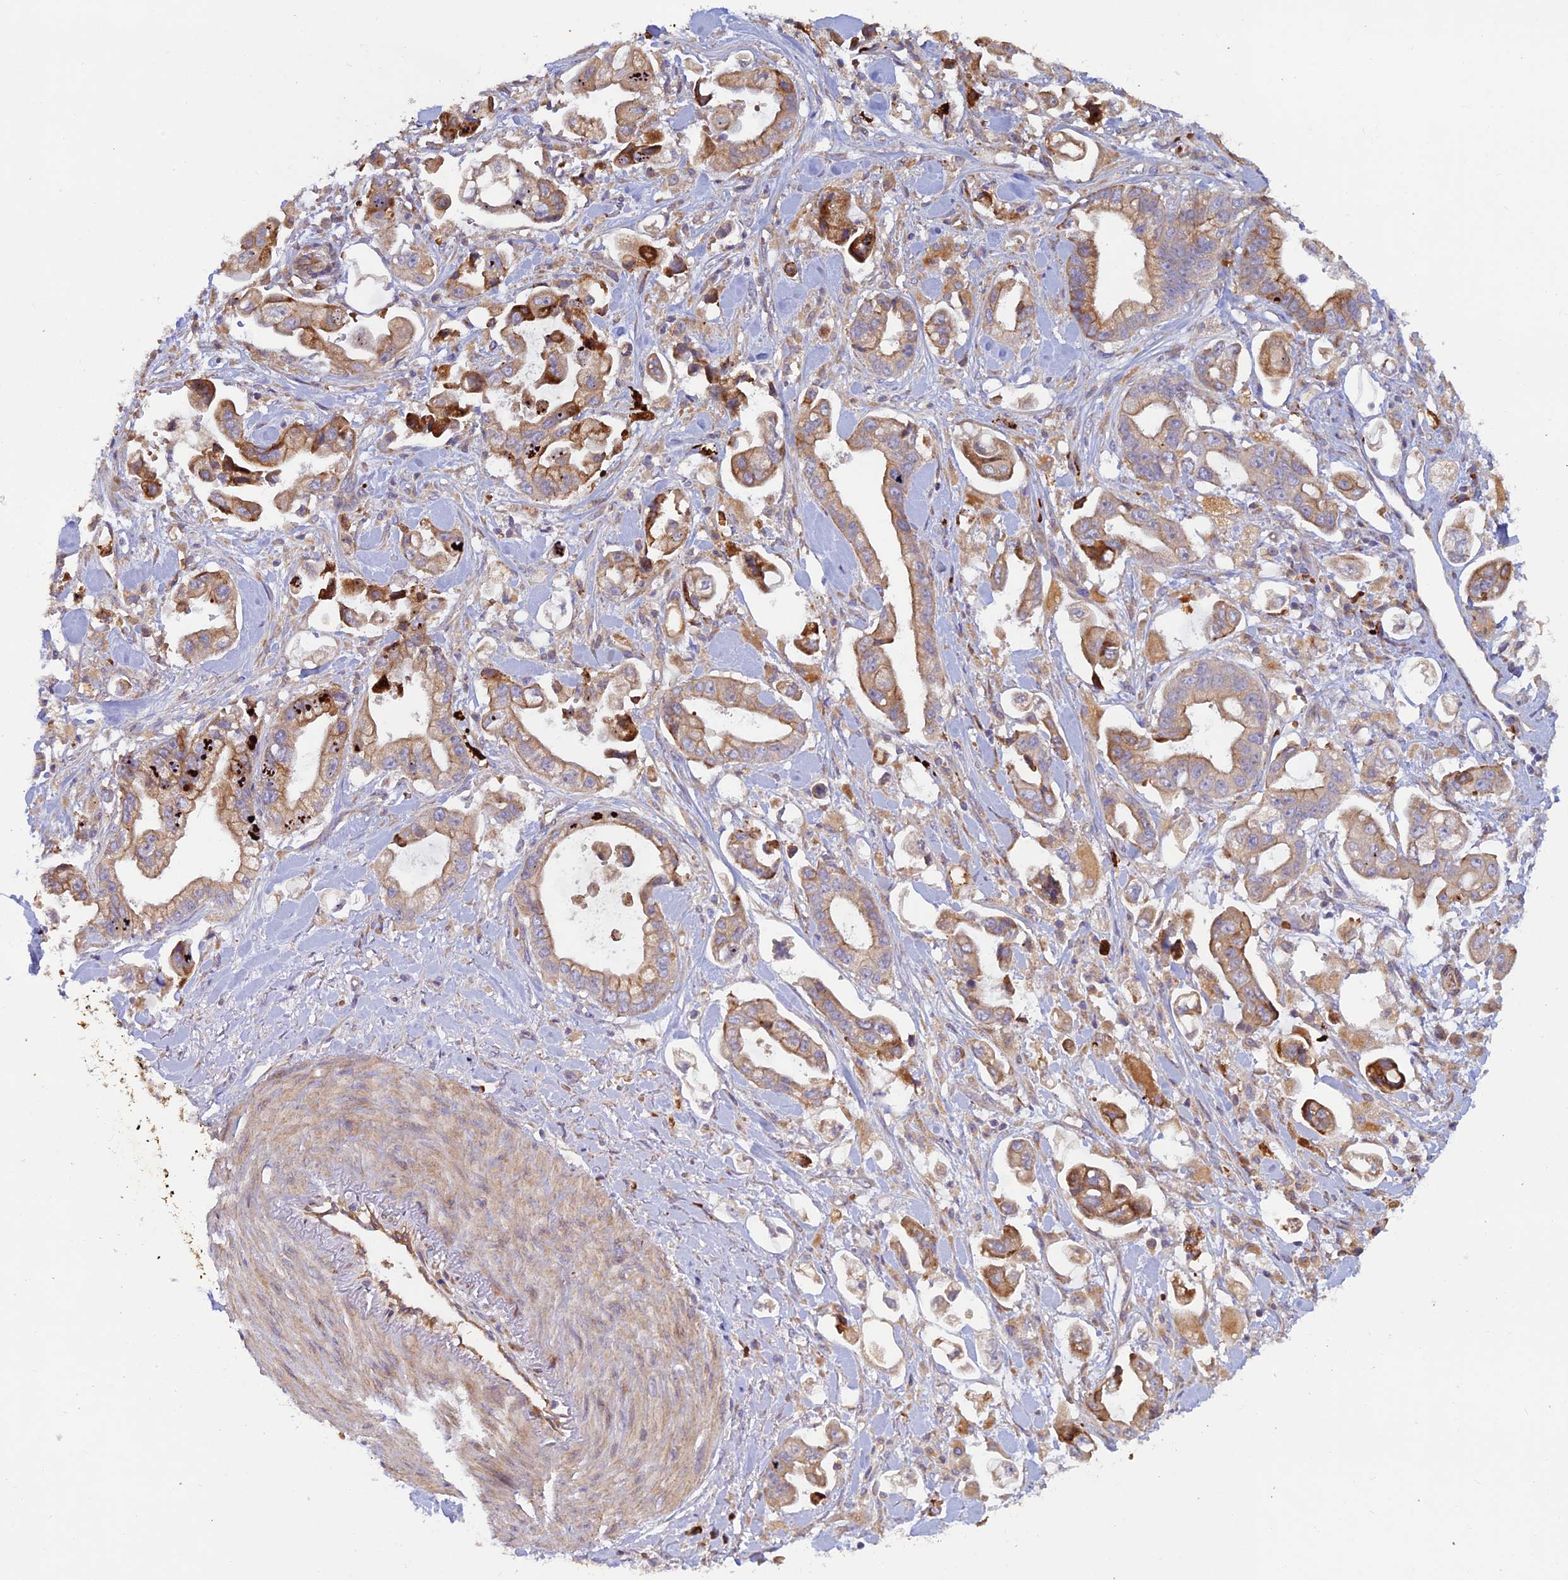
{"staining": {"intensity": "moderate", "quantity": "25%-75%", "location": "cytoplasmic/membranous"}, "tissue": "stomach cancer", "cell_type": "Tumor cells", "image_type": "cancer", "snomed": [{"axis": "morphology", "description": "Adenocarcinoma, NOS"}, {"axis": "topography", "description": "Stomach"}], "caption": "Approximately 25%-75% of tumor cells in human adenocarcinoma (stomach) demonstrate moderate cytoplasmic/membranous protein staining as visualized by brown immunohistochemical staining.", "gene": "GMCL1", "patient": {"sex": "male", "age": 62}}